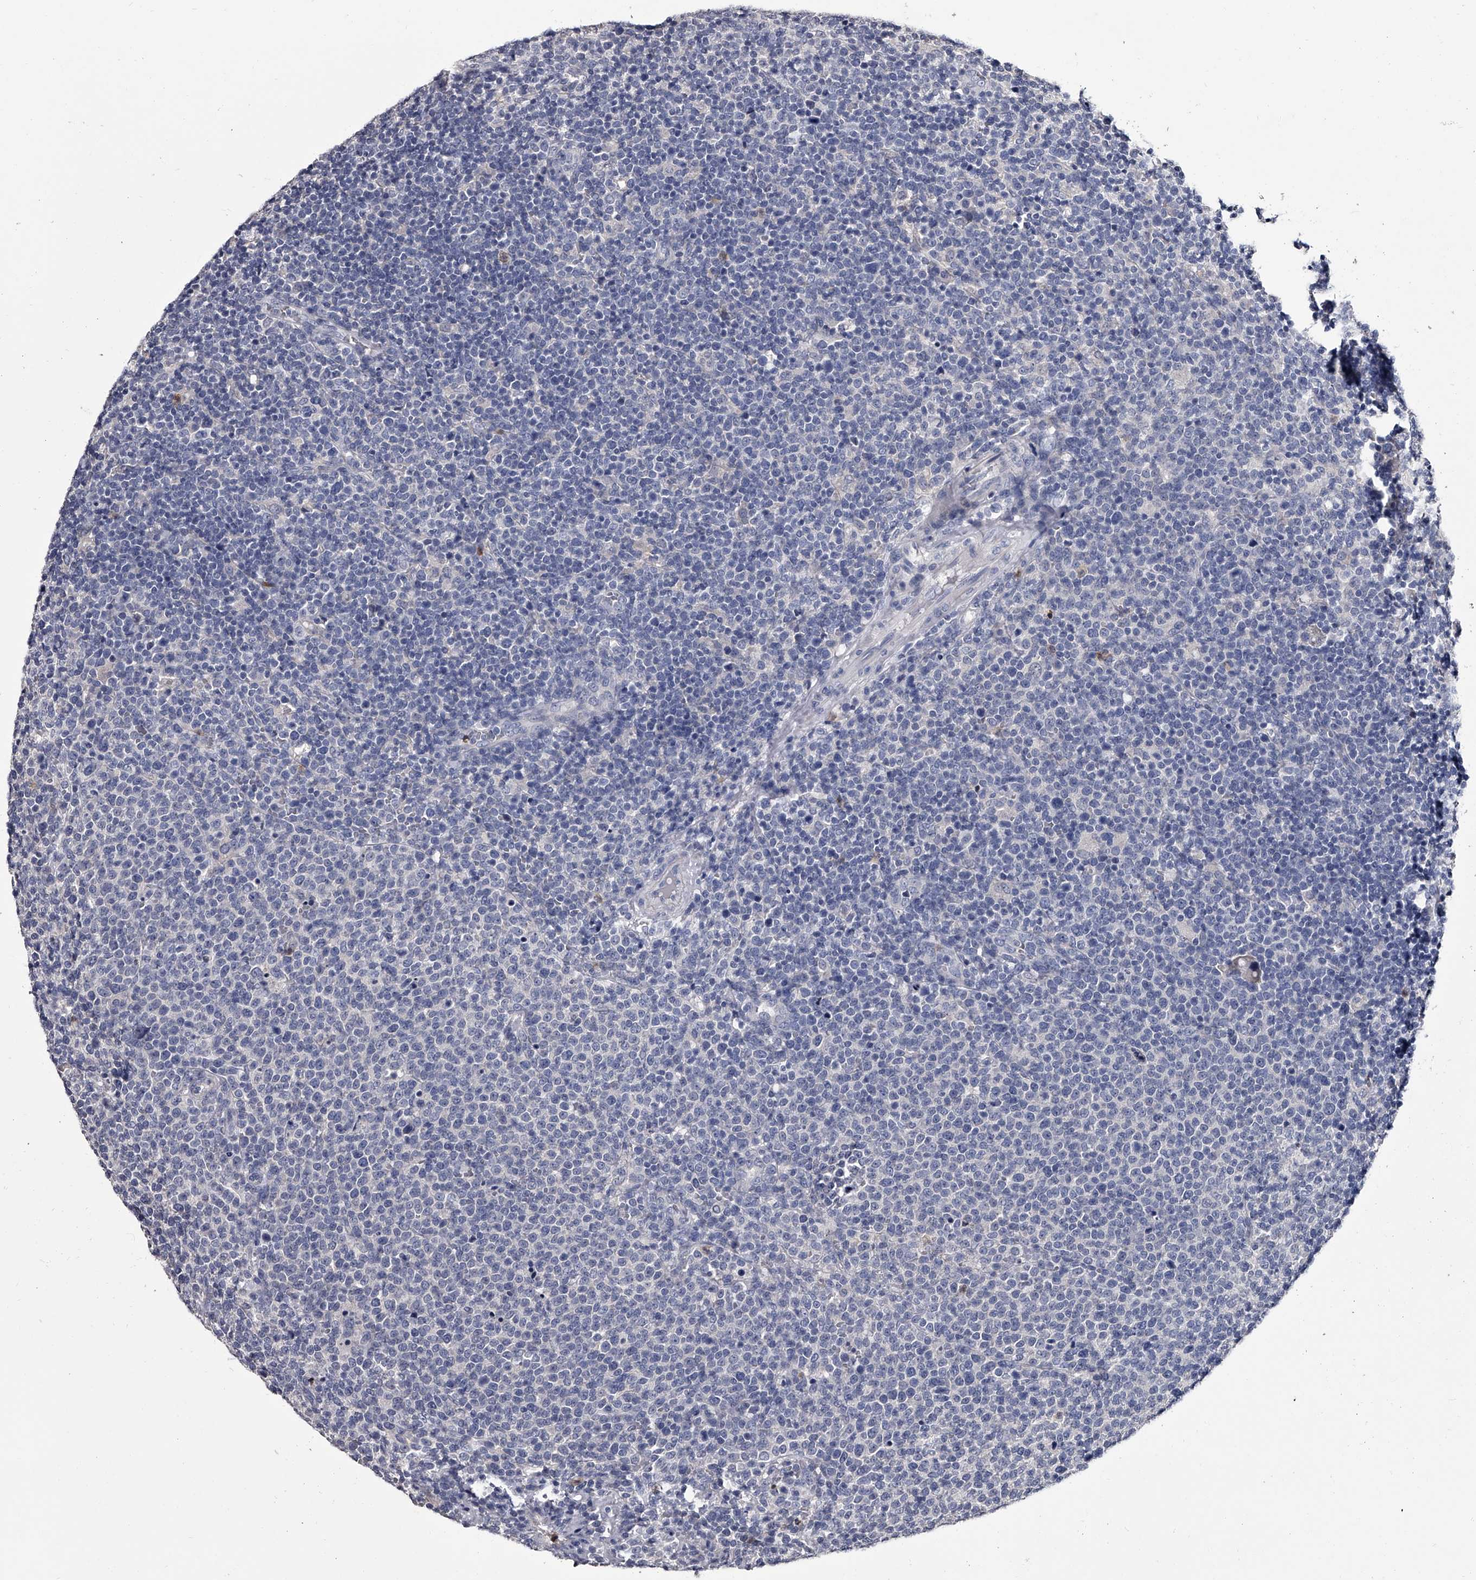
{"staining": {"intensity": "negative", "quantity": "none", "location": "none"}, "tissue": "lymphoma", "cell_type": "Tumor cells", "image_type": "cancer", "snomed": [{"axis": "morphology", "description": "Malignant lymphoma, non-Hodgkin's type, High grade"}, {"axis": "topography", "description": "Lymph node"}], "caption": "The micrograph shows no significant staining in tumor cells of lymphoma. The staining is performed using DAB brown chromogen with nuclei counter-stained in using hematoxylin.", "gene": "GAPVD1", "patient": {"sex": "male", "age": 61}}